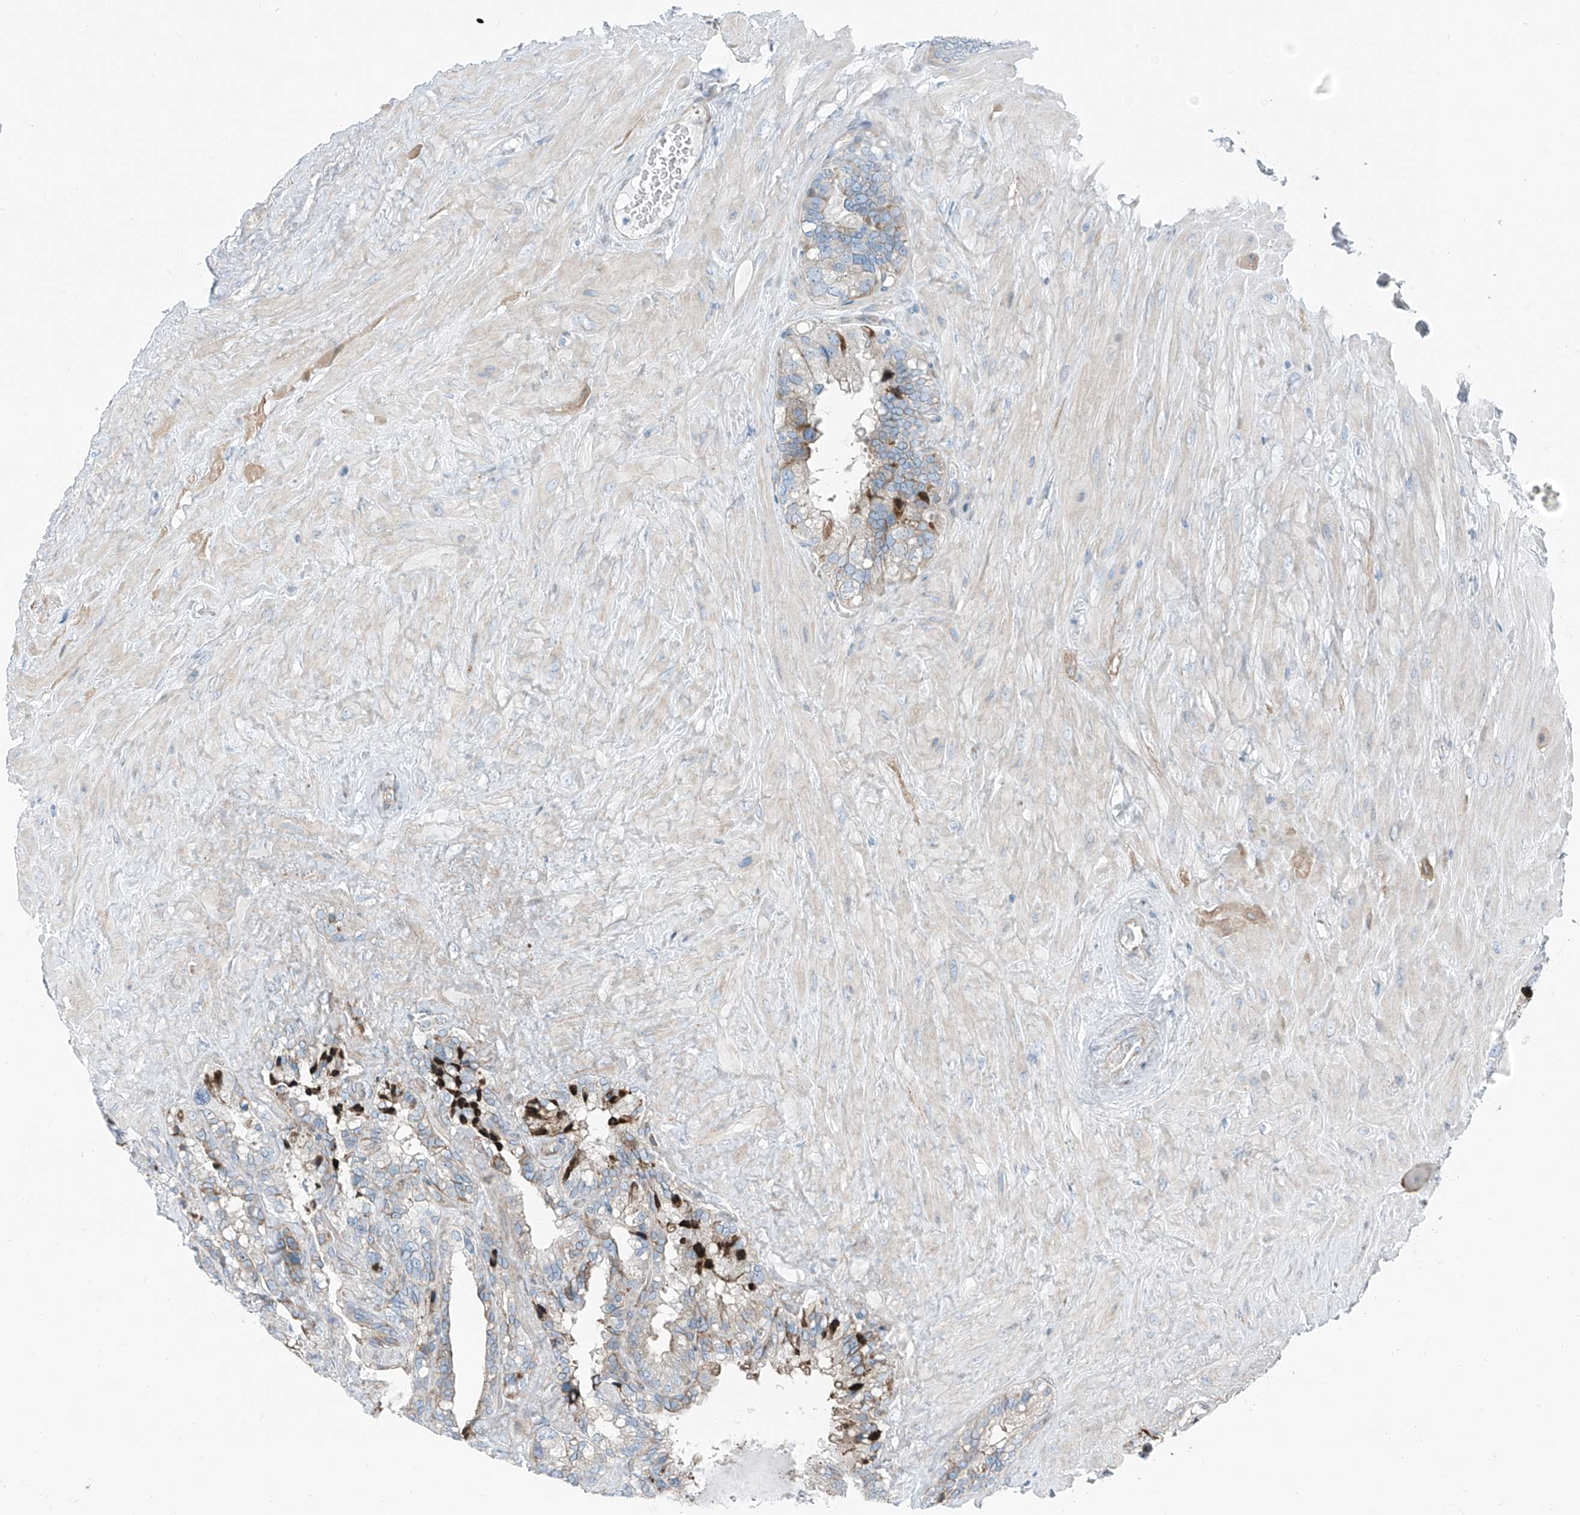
{"staining": {"intensity": "moderate", "quantity": "<25%", "location": "cytoplasmic/membranous"}, "tissue": "seminal vesicle", "cell_type": "Glandular cells", "image_type": "normal", "snomed": [{"axis": "morphology", "description": "Normal tissue, NOS"}, {"axis": "topography", "description": "Prostate"}, {"axis": "topography", "description": "Seminal veicle"}], "caption": "Immunohistochemical staining of benign human seminal vesicle demonstrates low levels of moderate cytoplasmic/membranous positivity in about <25% of glandular cells.", "gene": "HIC2", "patient": {"sex": "male", "age": 68}}